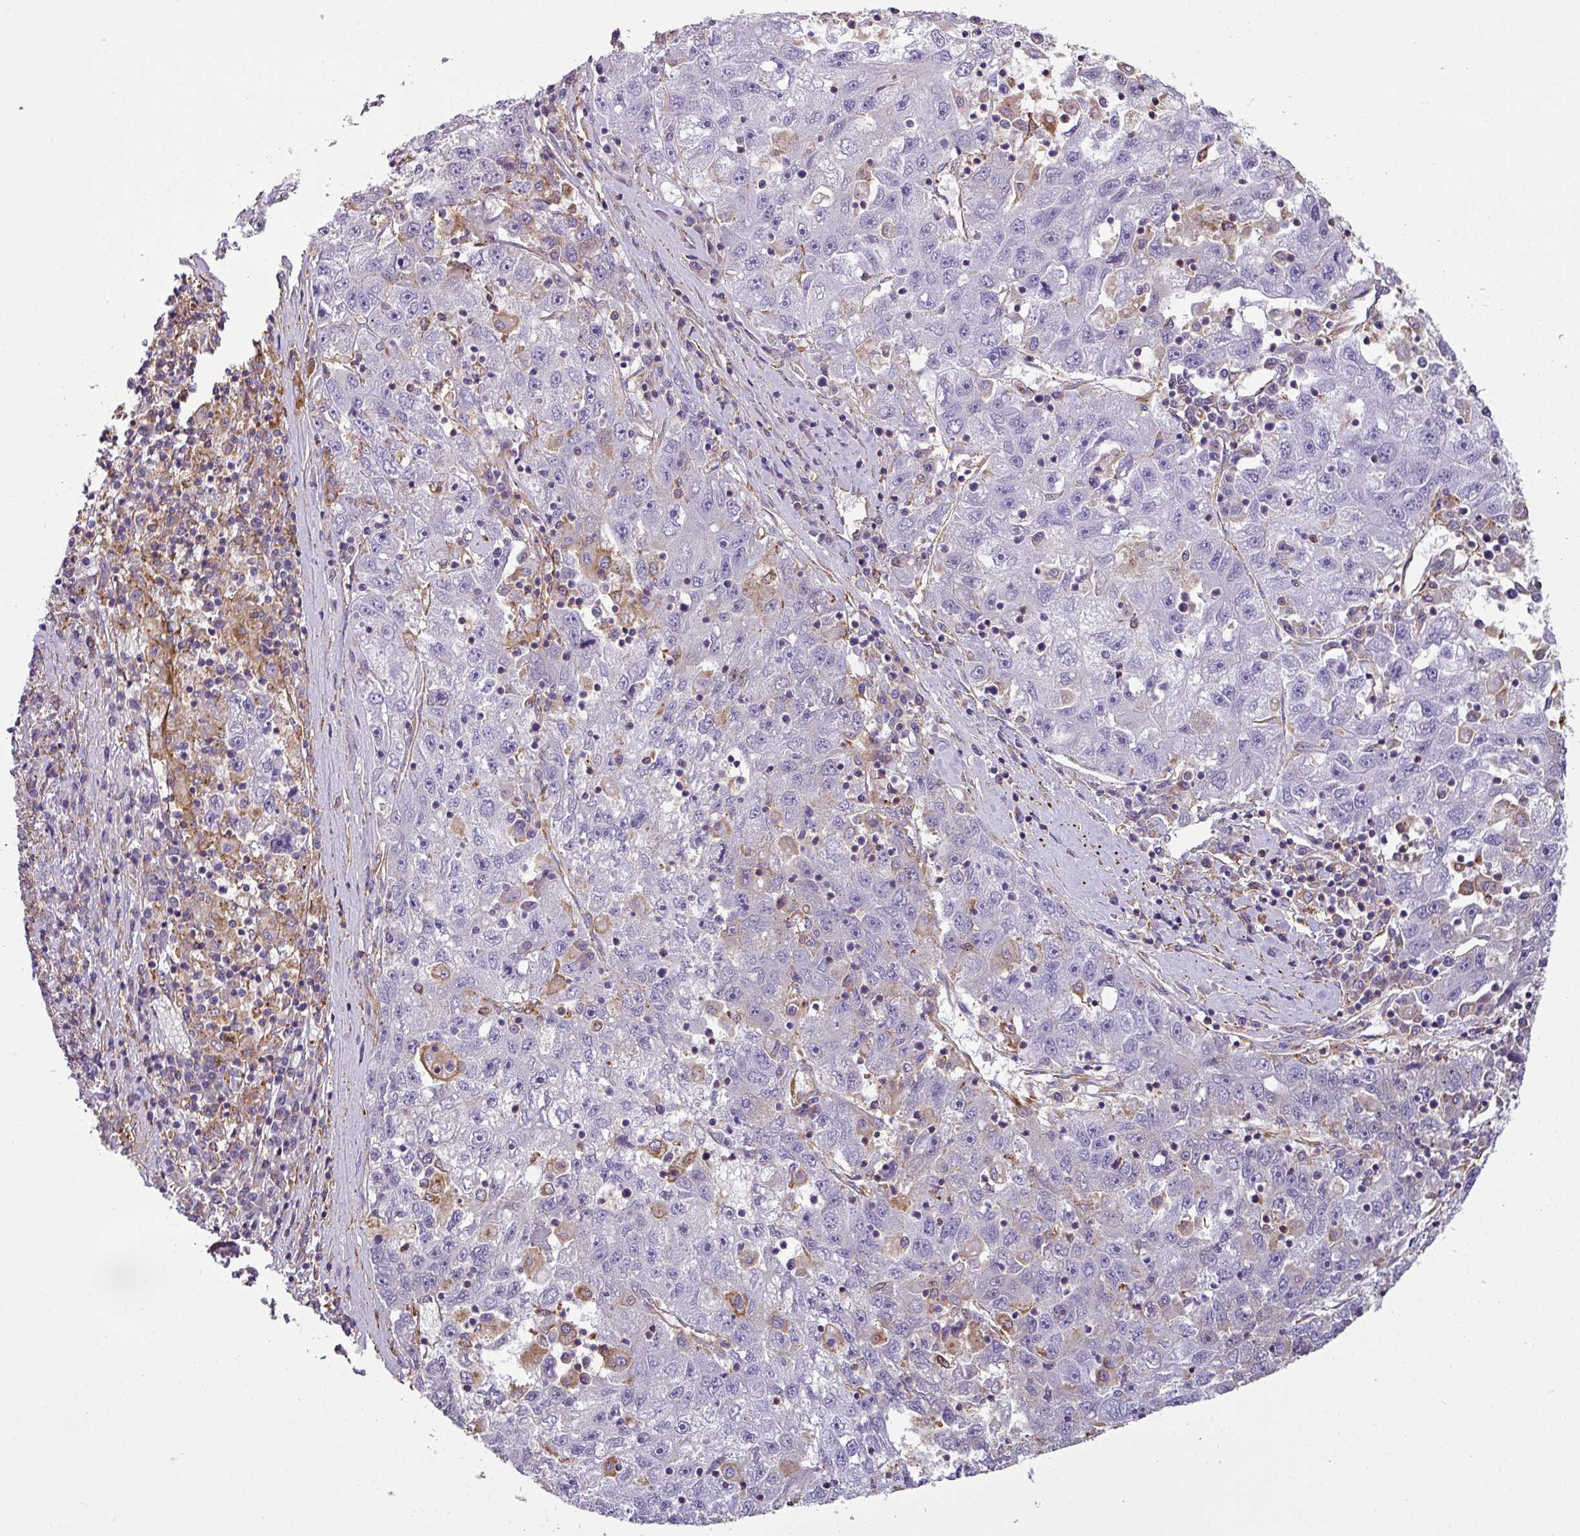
{"staining": {"intensity": "weak", "quantity": "<25%", "location": "cytoplasmic/membranous"}, "tissue": "liver cancer", "cell_type": "Tumor cells", "image_type": "cancer", "snomed": [{"axis": "morphology", "description": "Carcinoma, Hepatocellular, NOS"}, {"axis": "topography", "description": "Liver"}], "caption": "IHC of liver cancer (hepatocellular carcinoma) demonstrates no staining in tumor cells. (DAB (3,3'-diaminobenzidine) immunohistochemistry (IHC) visualized using brightfield microscopy, high magnification).", "gene": "XNDC1N", "patient": {"sex": "male", "age": 49}}